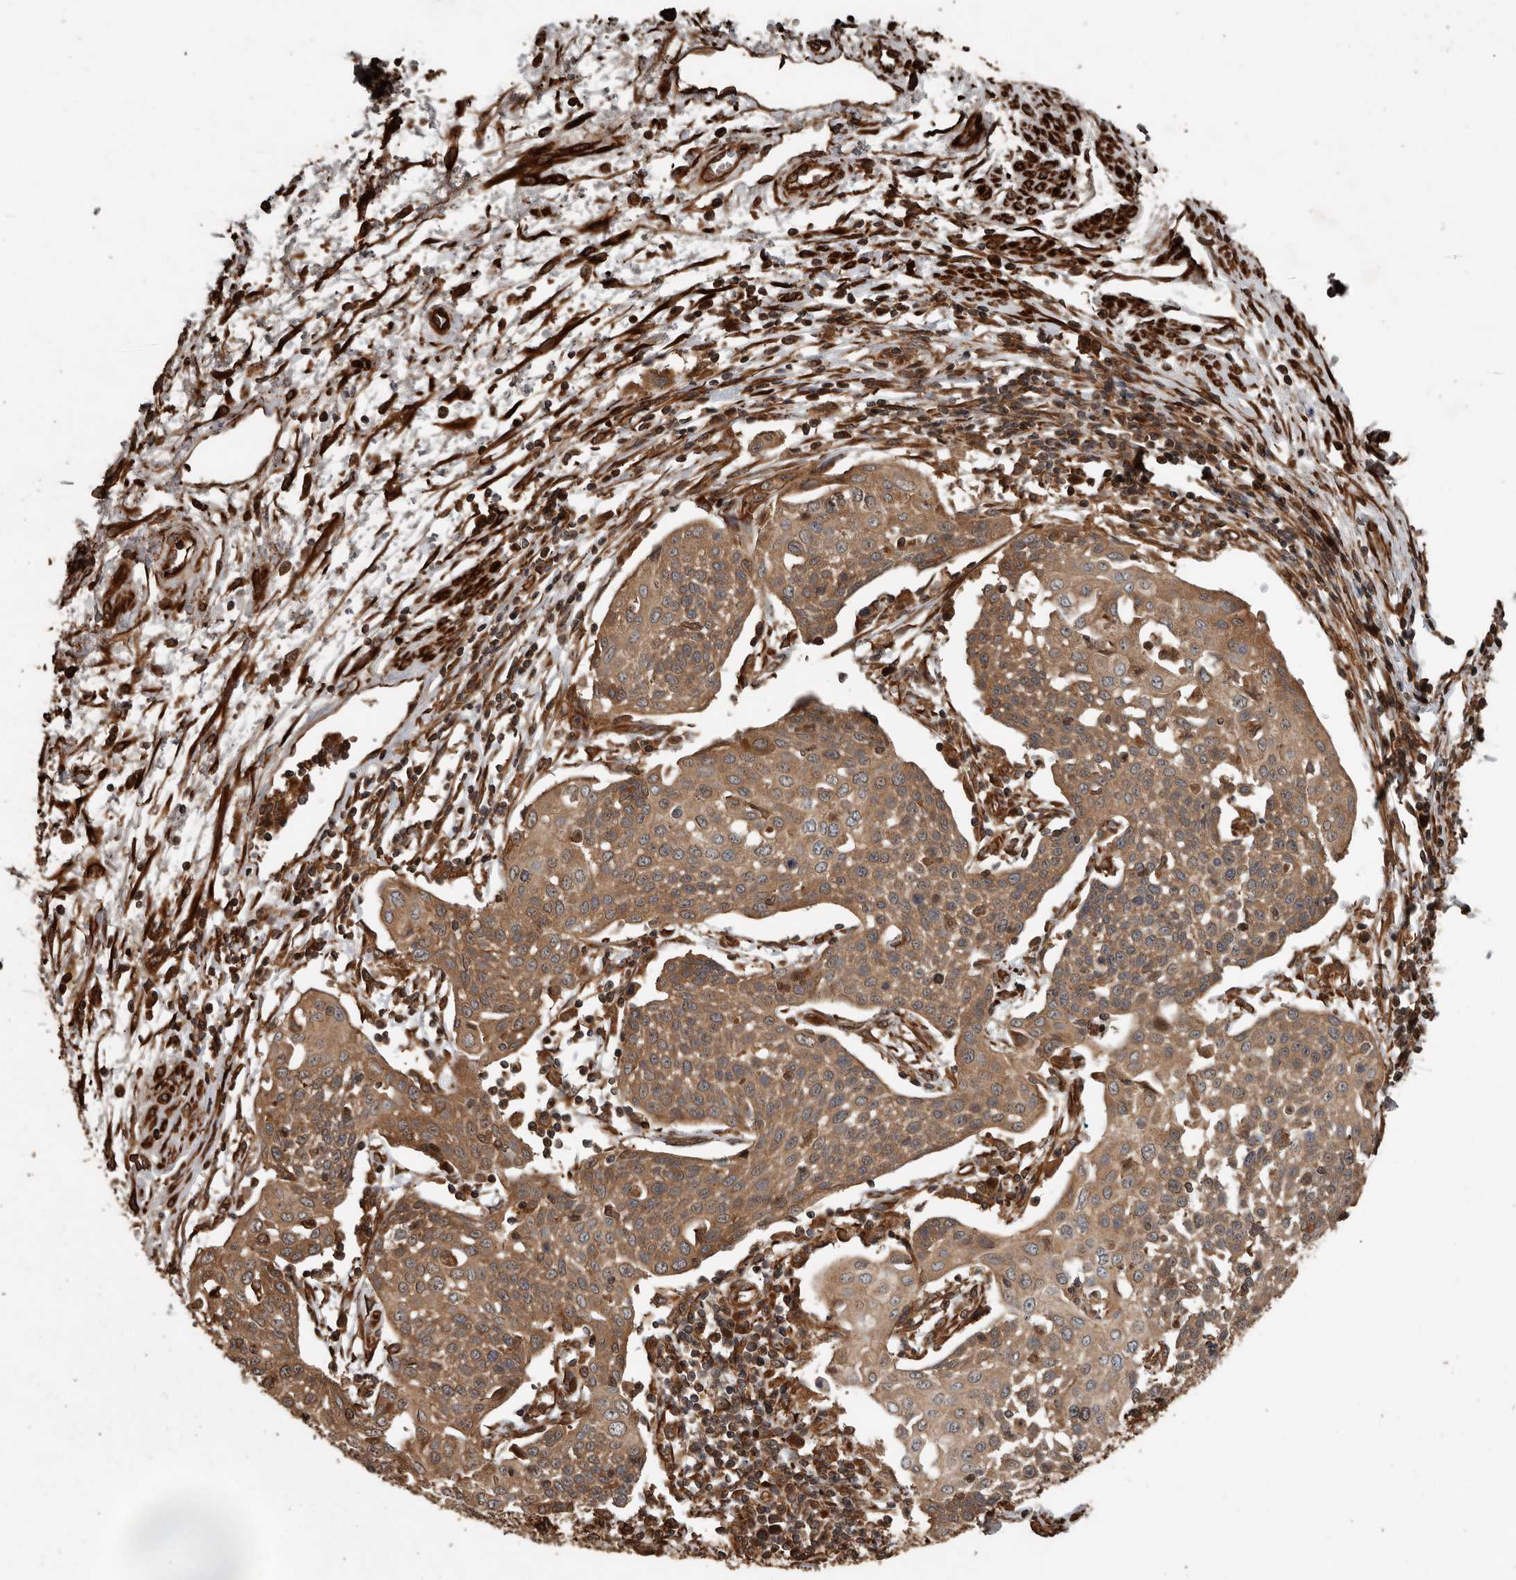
{"staining": {"intensity": "moderate", "quantity": ">75%", "location": "cytoplasmic/membranous"}, "tissue": "cervical cancer", "cell_type": "Tumor cells", "image_type": "cancer", "snomed": [{"axis": "morphology", "description": "Squamous cell carcinoma, NOS"}, {"axis": "topography", "description": "Cervix"}], "caption": "This histopathology image exhibits immunohistochemistry staining of human cervical cancer, with medium moderate cytoplasmic/membranous positivity in approximately >75% of tumor cells.", "gene": "YOD1", "patient": {"sex": "female", "age": 34}}